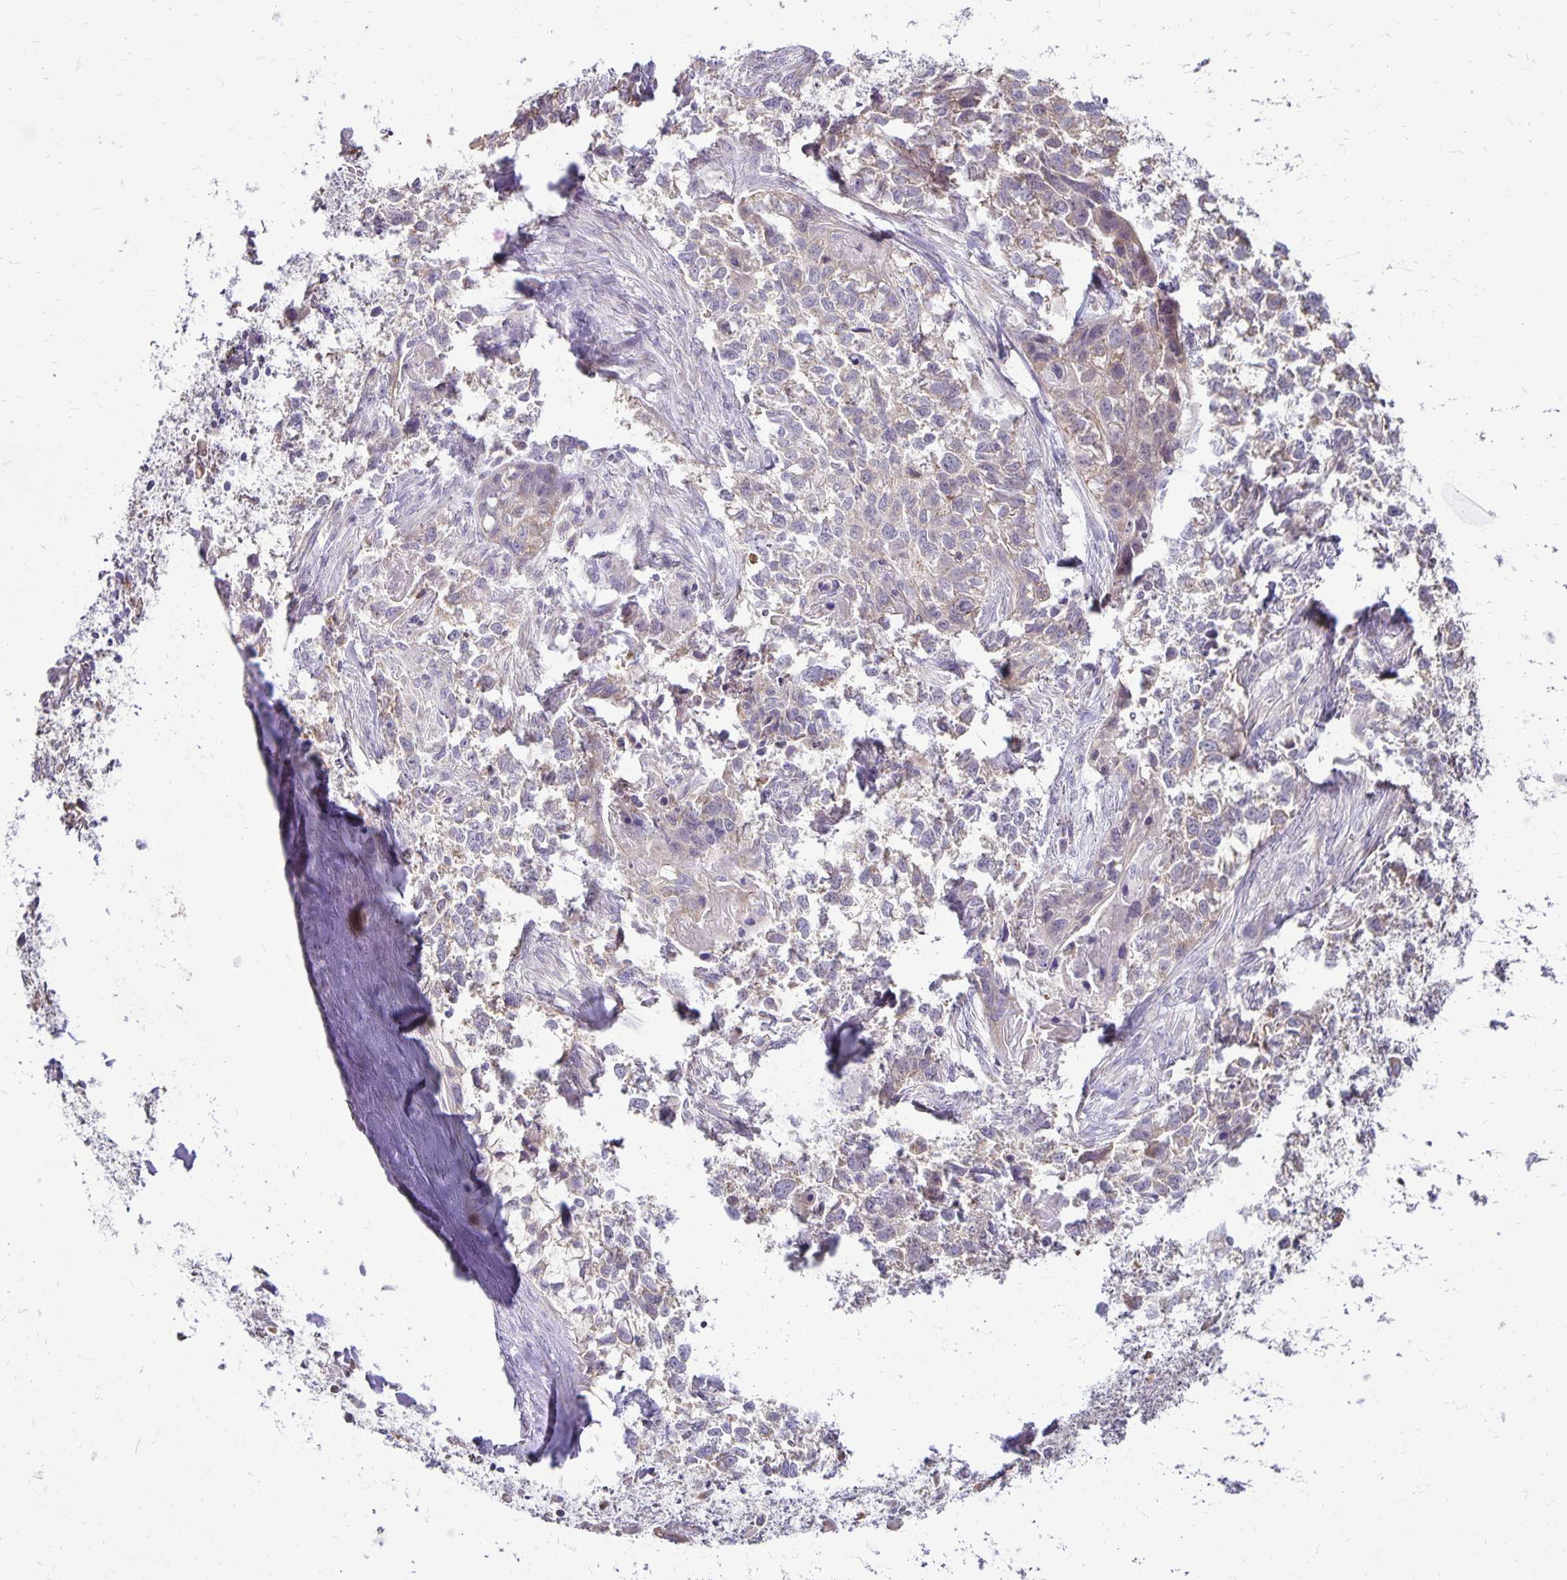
{"staining": {"intensity": "negative", "quantity": "none", "location": "none"}, "tissue": "lung cancer", "cell_type": "Tumor cells", "image_type": "cancer", "snomed": [{"axis": "morphology", "description": "Squamous cell carcinoma, NOS"}, {"axis": "topography", "description": "Lung"}], "caption": "Tumor cells show no significant expression in lung cancer.", "gene": "FN3K", "patient": {"sex": "male", "age": 74}}